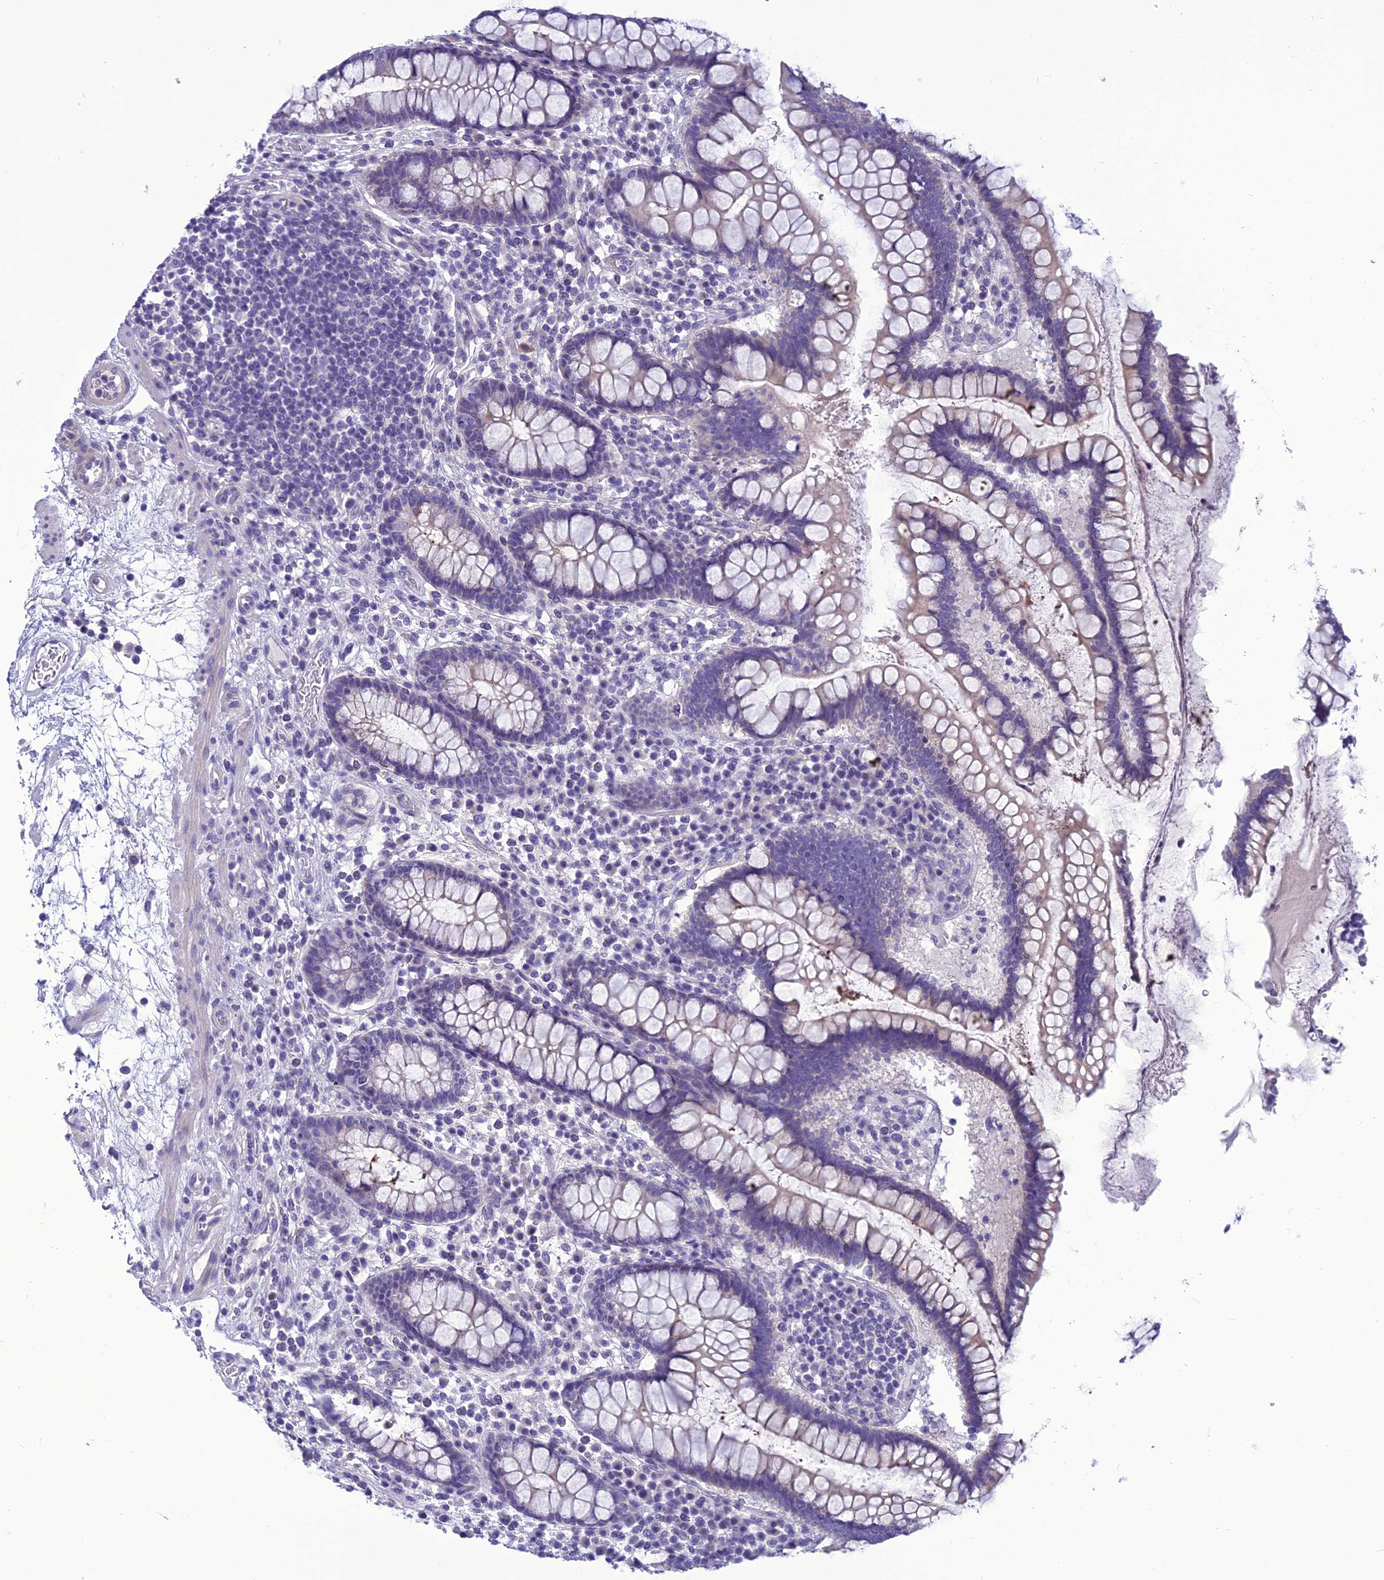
{"staining": {"intensity": "negative", "quantity": "none", "location": "none"}, "tissue": "colon", "cell_type": "Endothelial cells", "image_type": "normal", "snomed": [{"axis": "morphology", "description": "Normal tissue, NOS"}, {"axis": "topography", "description": "Colon"}], "caption": "A high-resolution micrograph shows IHC staining of unremarkable colon, which displays no significant positivity in endothelial cells.", "gene": "BBS2", "patient": {"sex": "female", "age": 79}}